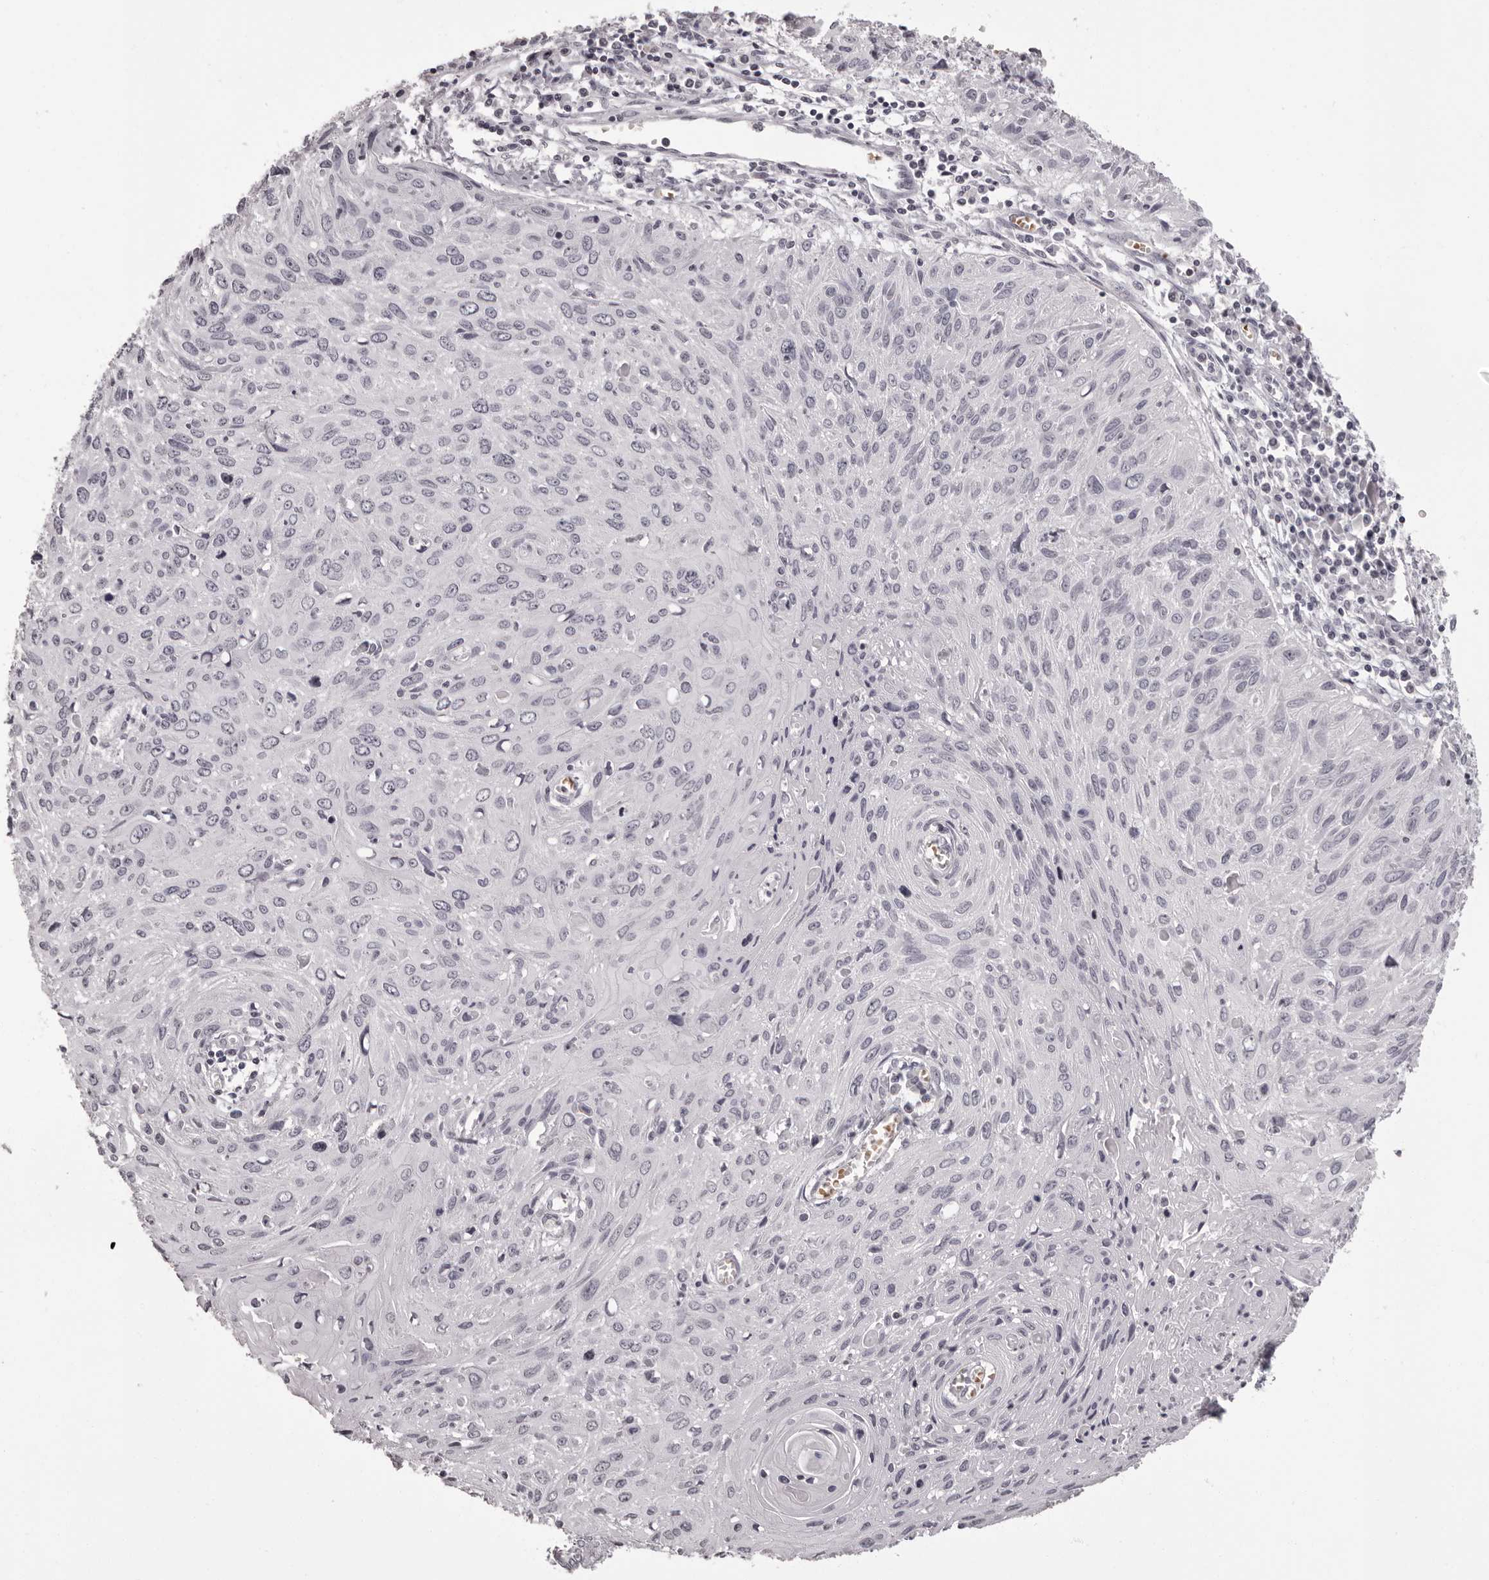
{"staining": {"intensity": "negative", "quantity": "none", "location": "none"}, "tissue": "cervical cancer", "cell_type": "Tumor cells", "image_type": "cancer", "snomed": [{"axis": "morphology", "description": "Squamous cell carcinoma, NOS"}, {"axis": "topography", "description": "Cervix"}], "caption": "DAB (3,3'-diaminobenzidine) immunohistochemical staining of human squamous cell carcinoma (cervical) displays no significant staining in tumor cells. The staining was performed using DAB to visualize the protein expression in brown, while the nuclei were stained in blue with hematoxylin (Magnification: 20x).", "gene": "C8orf74", "patient": {"sex": "female", "age": 51}}